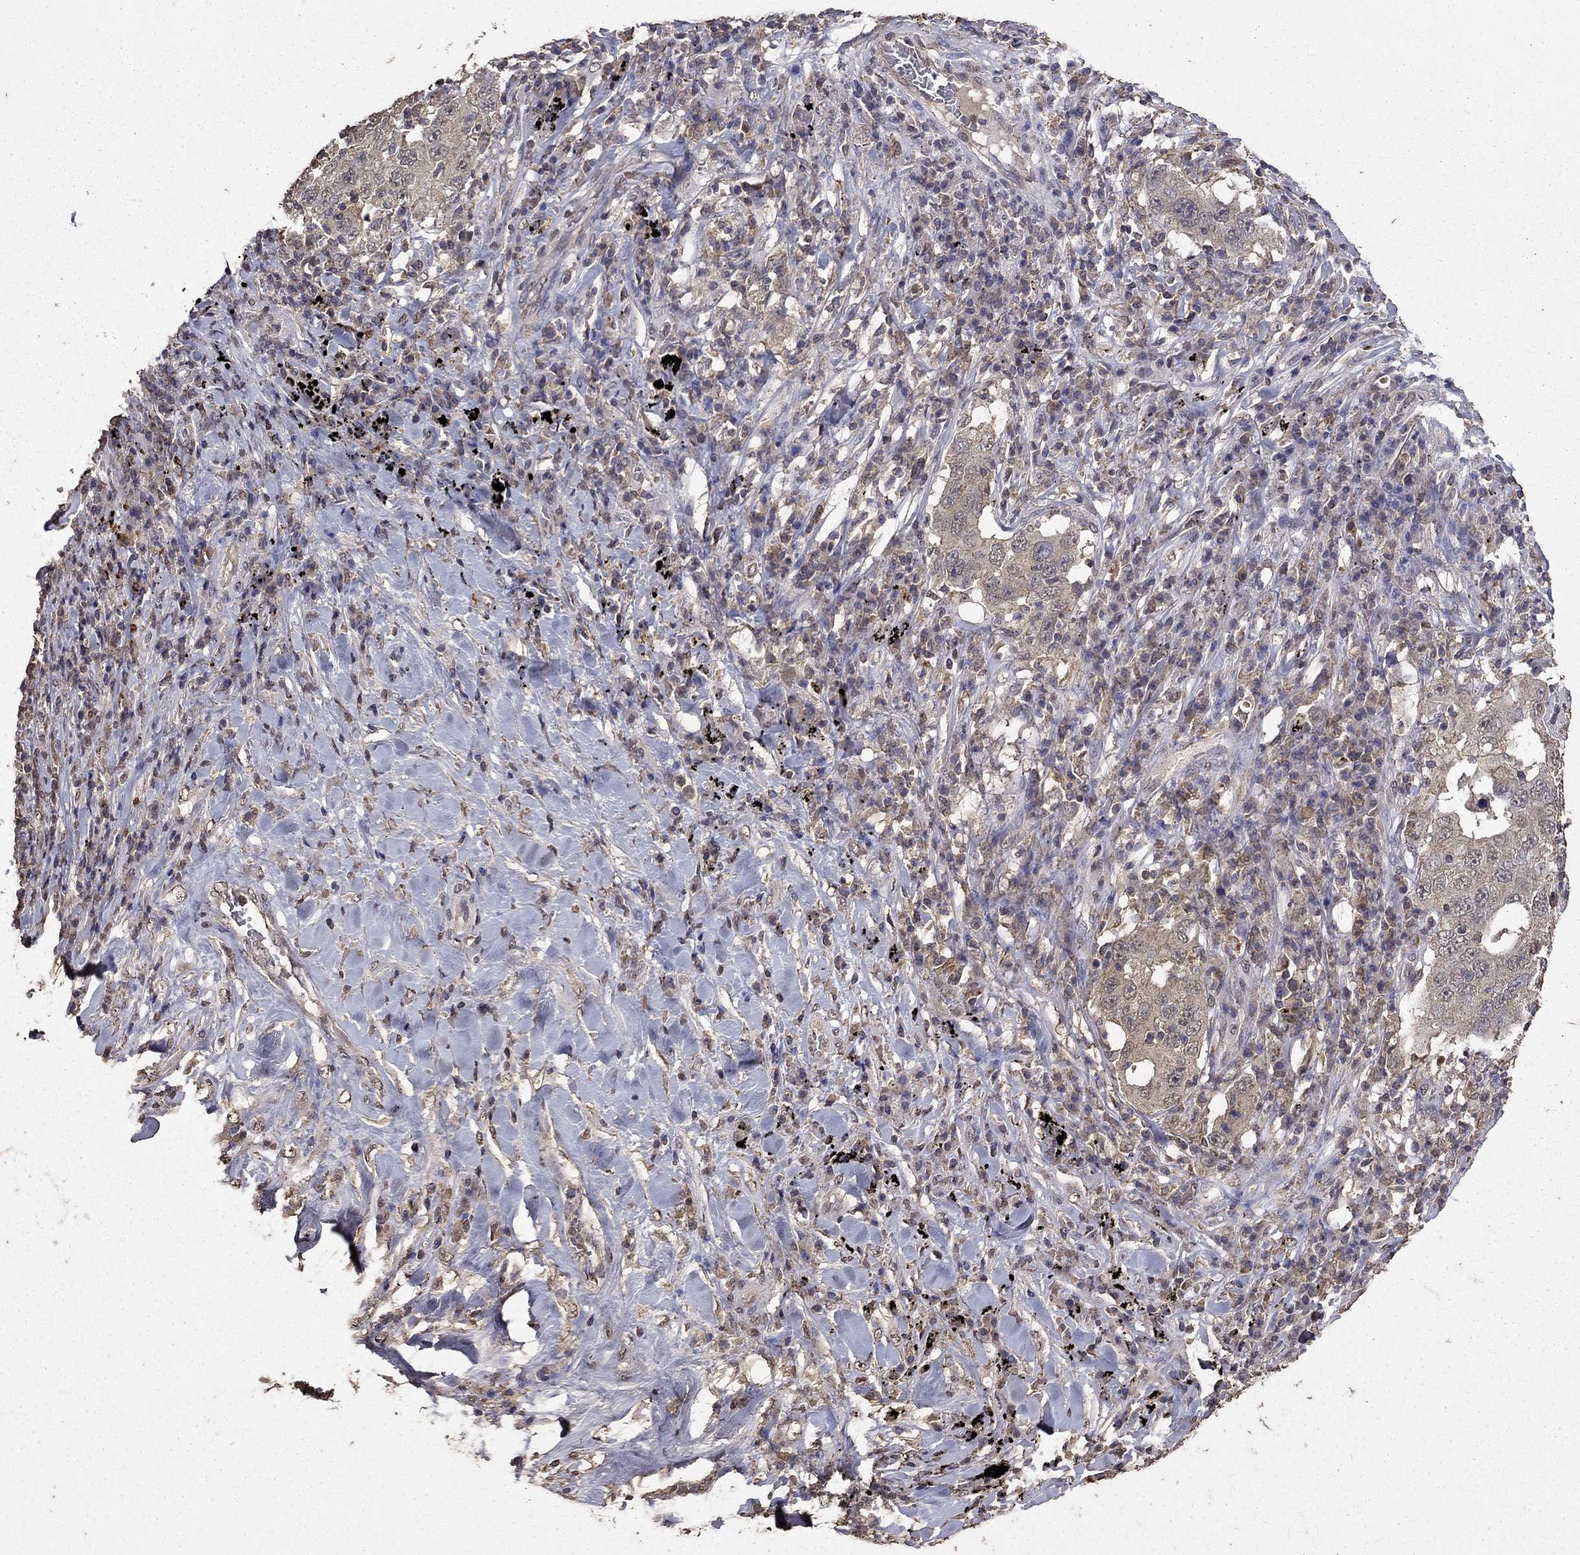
{"staining": {"intensity": "negative", "quantity": "none", "location": "none"}, "tissue": "lung cancer", "cell_type": "Tumor cells", "image_type": "cancer", "snomed": [{"axis": "morphology", "description": "Adenocarcinoma, NOS"}, {"axis": "topography", "description": "Lung"}], "caption": "An immunohistochemistry photomicrograph of lung cancer is shown. There is no staining in tumor cells of lung cancer. (DAB (3,3'-diaminobenzidine) IHC visualized using brightfield microscopy, high magnification).", "gene": "SERPINA5", "patient": {"sex": "male", "age": 73}}